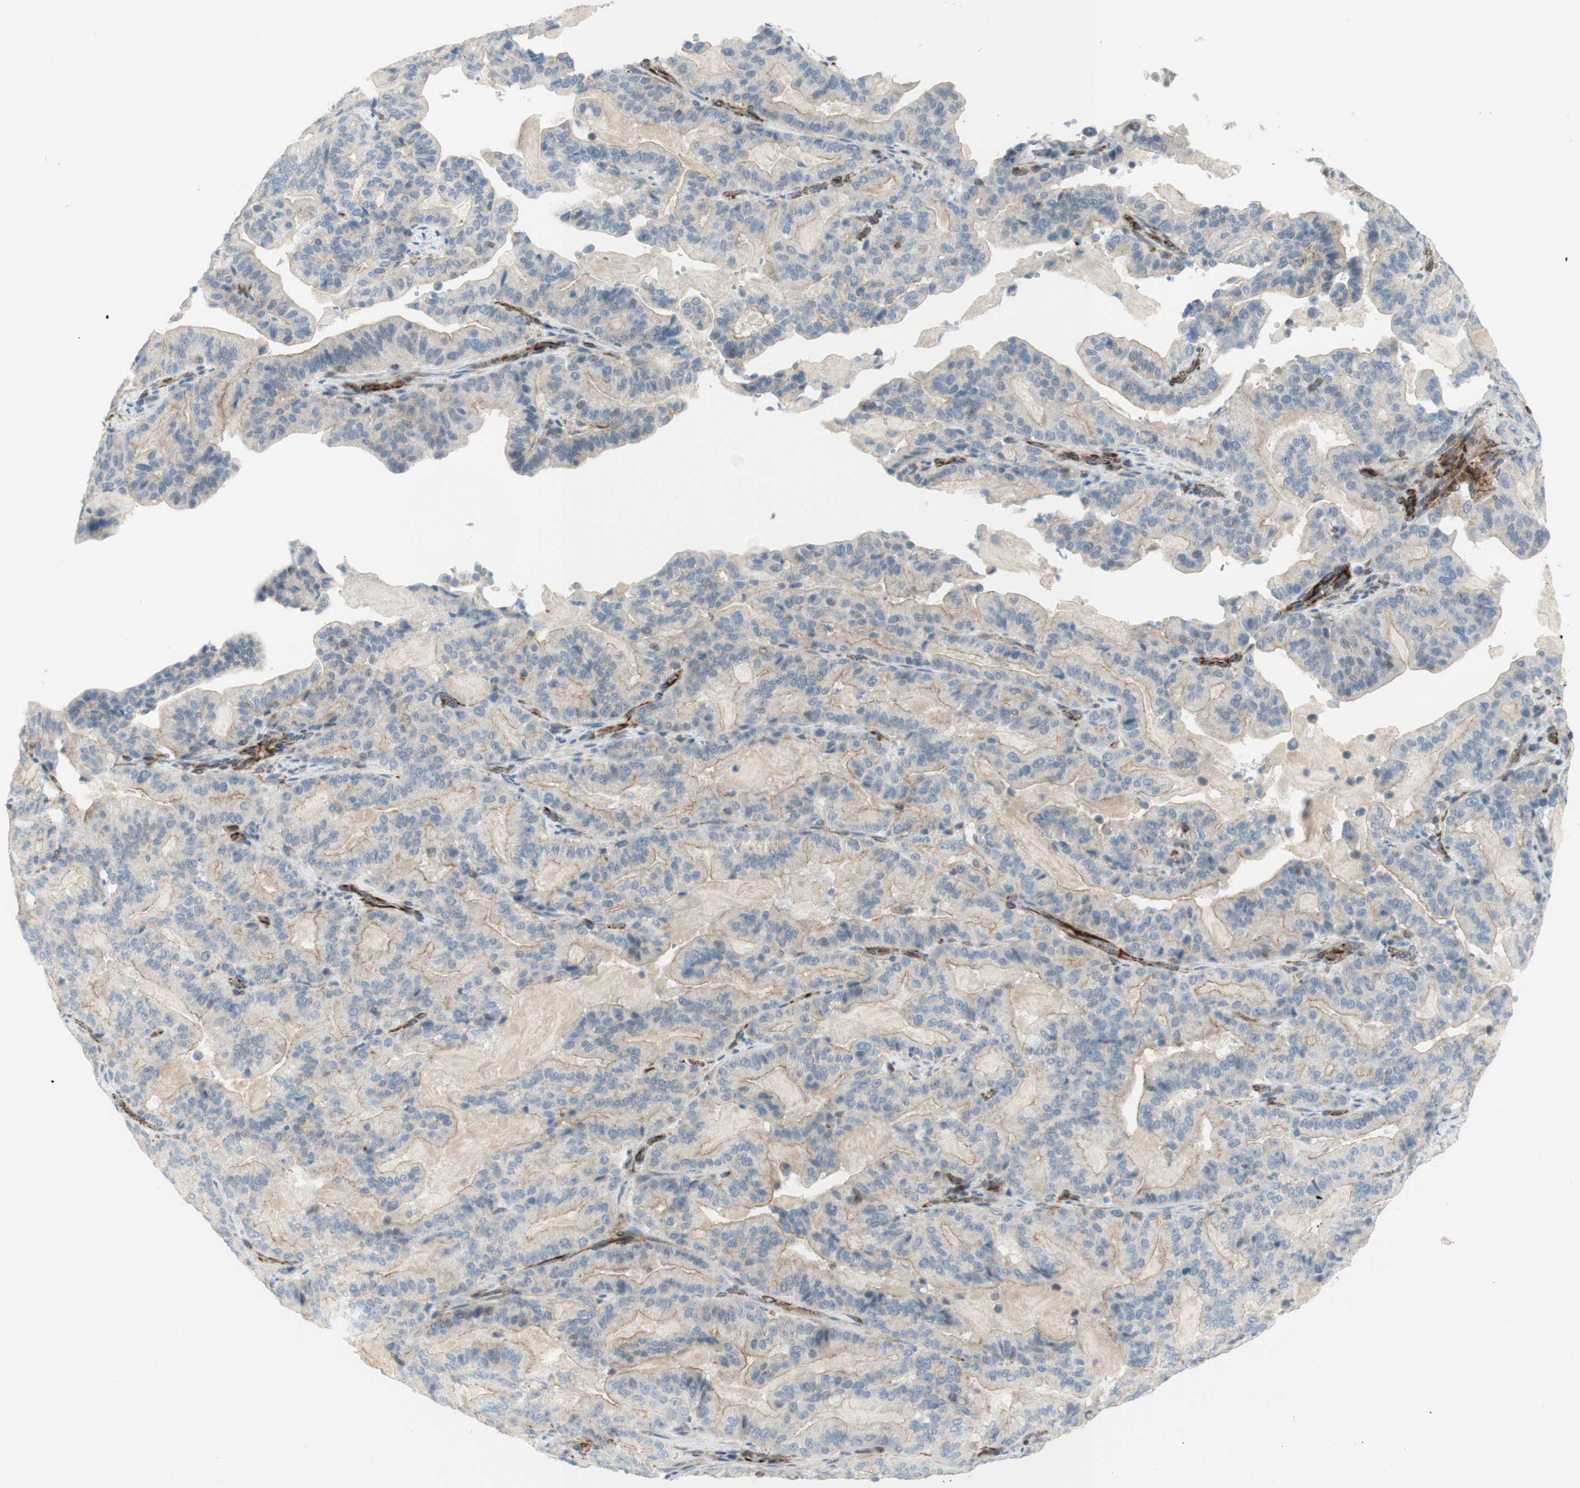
{"staining": {"intensity": "weak", "quantity": ">75%", "location": "cytoplasmic/membranous"}, "tissue": "pancreatic cancer", "cell_type": "Tumor cells", "image_type": "cancer", "snomed": [{"axis": "morphology", "description": "Adenocarcinoma, NOS"}, {"axis": "topography", "description": "Pancreas"}], "caption": "Immunohistochemical staining of human pancreatic adenocarcinoma reveals weak cytoplasmic/membranous protein staining in approximately >75% of tumor cells.", "gene": "POU2AF1", "patient": {"sex": "male", "age": 63}}